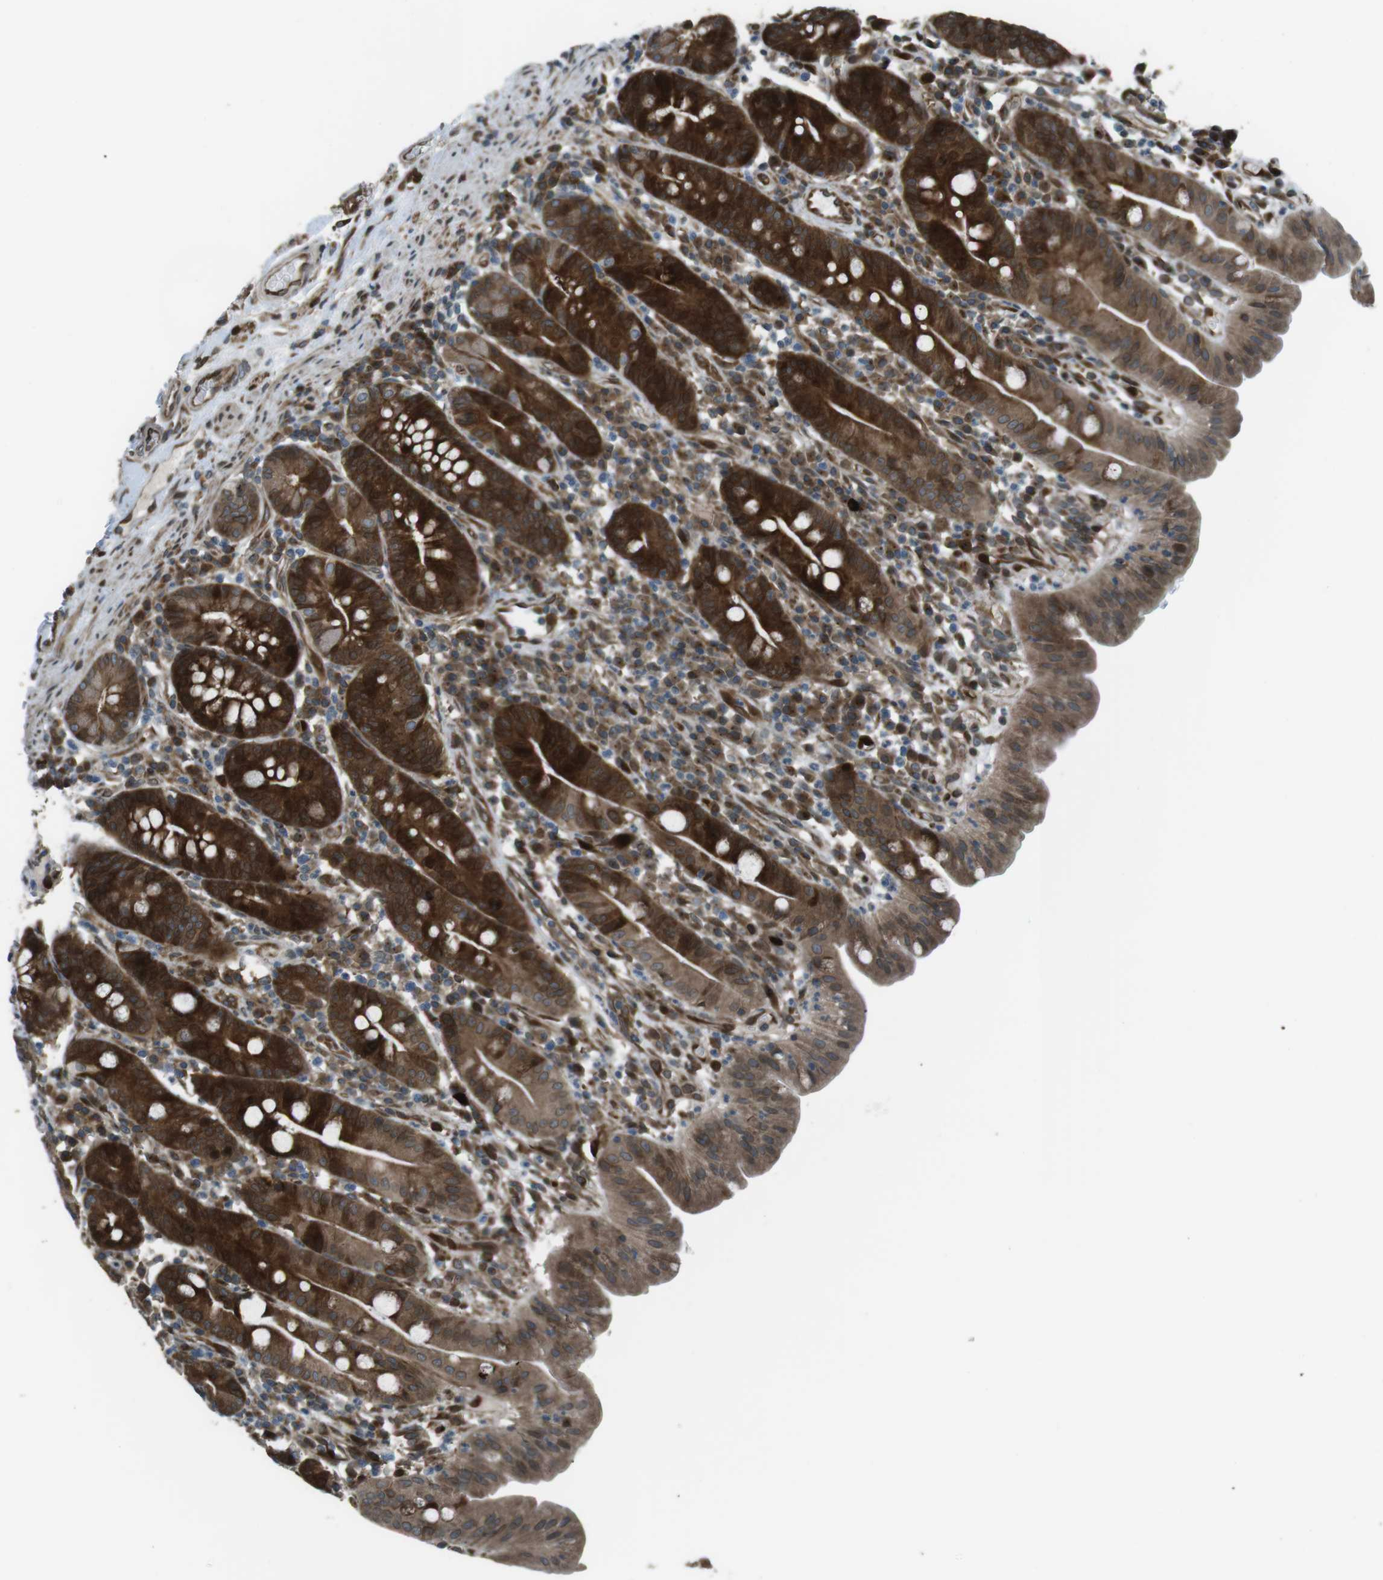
{"staining": {"intensity": "strong", "quantity": ">75%", "location": "cytoplasmic/membranous"}, "tissue": "duodenum", "cell_type": "Glandular cells", "image_type": "normal", "snomed": [{"axis": "morphology", "description": "Normal tissue, NOS"}, {"axis": "topography", "description": "Duodenum"}], "caption": "High-magnification brightfield microscopy of benign duodenum stained with DAB (3,3'-diaminobenzidine) (brown) and counterstained with hematoxylin (blue). glandular cells exhibit strong cytoplasmic/membranous expression is appreciated in about>75% of cells. (IHC, brightfield microscopy, high magnification).", "gene": "ZNF330", "patient": {"sex": "male", "age": 50}}